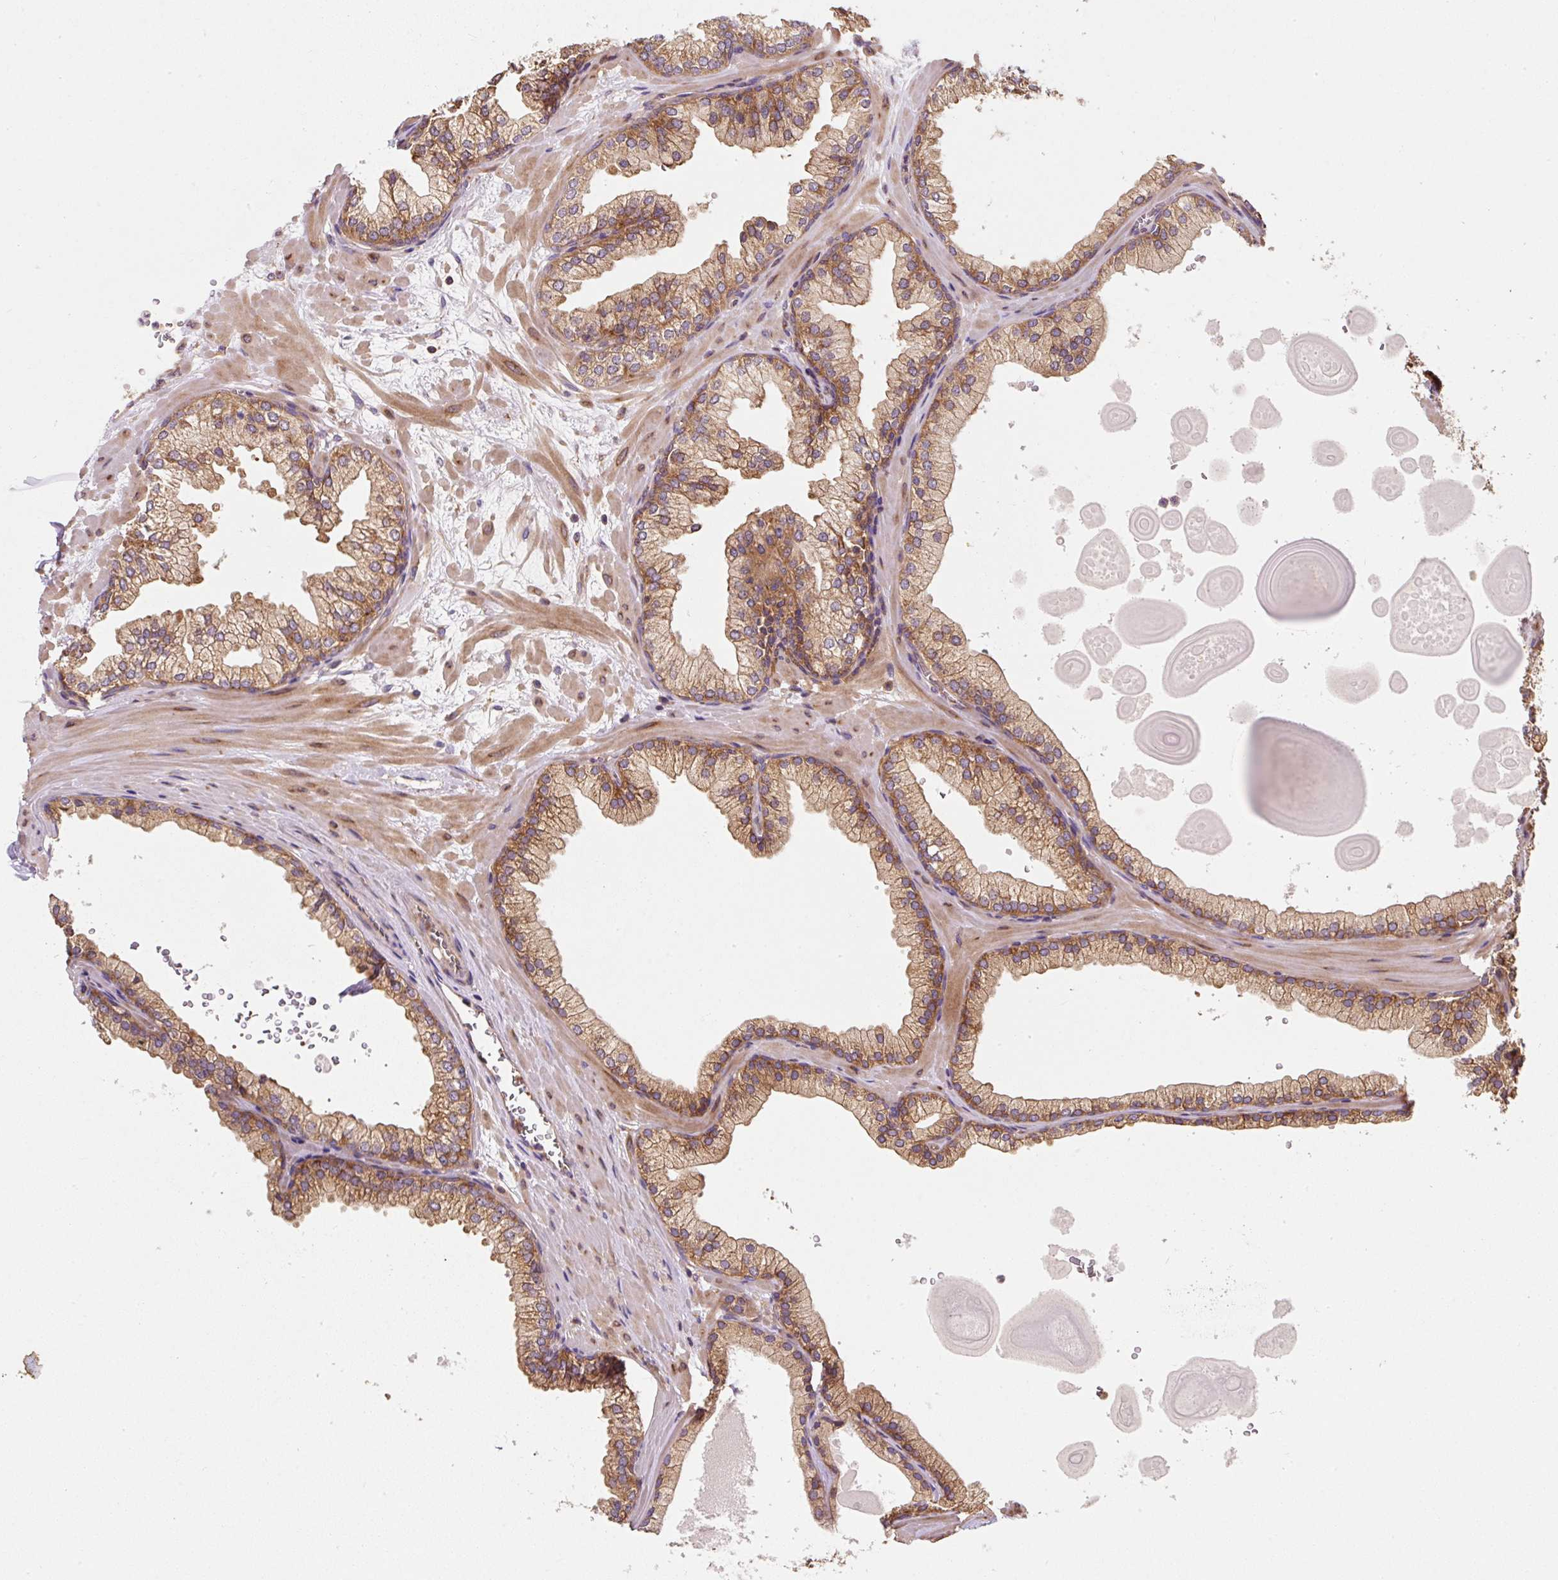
{"staining": {"intensity": "moderate", "quantity": ">75%", "location": "cytoplasmic/membranous"}, "tissue": "prostate", "cell_type": "Glandular cells", "image_type": "normal", "snomed": [{"axis": "morphology", "description": "Normal tissue, NOS"}, {"axis": "topography", "description": "Prostate"}, {"axis": "topography", "description": "Peripheral nerve tissue"}], "caption": "An immunohistochemistry image of unremarkable tissue is shown. Protein staining in brown labels moderate cytoplasmic/membranous positivity in prostate within glandular cells. The staining is performed using DAB (3,3'-diaminobenzidine) brown chromogen to label protein expression. The nuclei are counter-stained blue using hematoxylin.", "gene": "EIF2S2", "patient": {"sex": "male", "age": 61}}